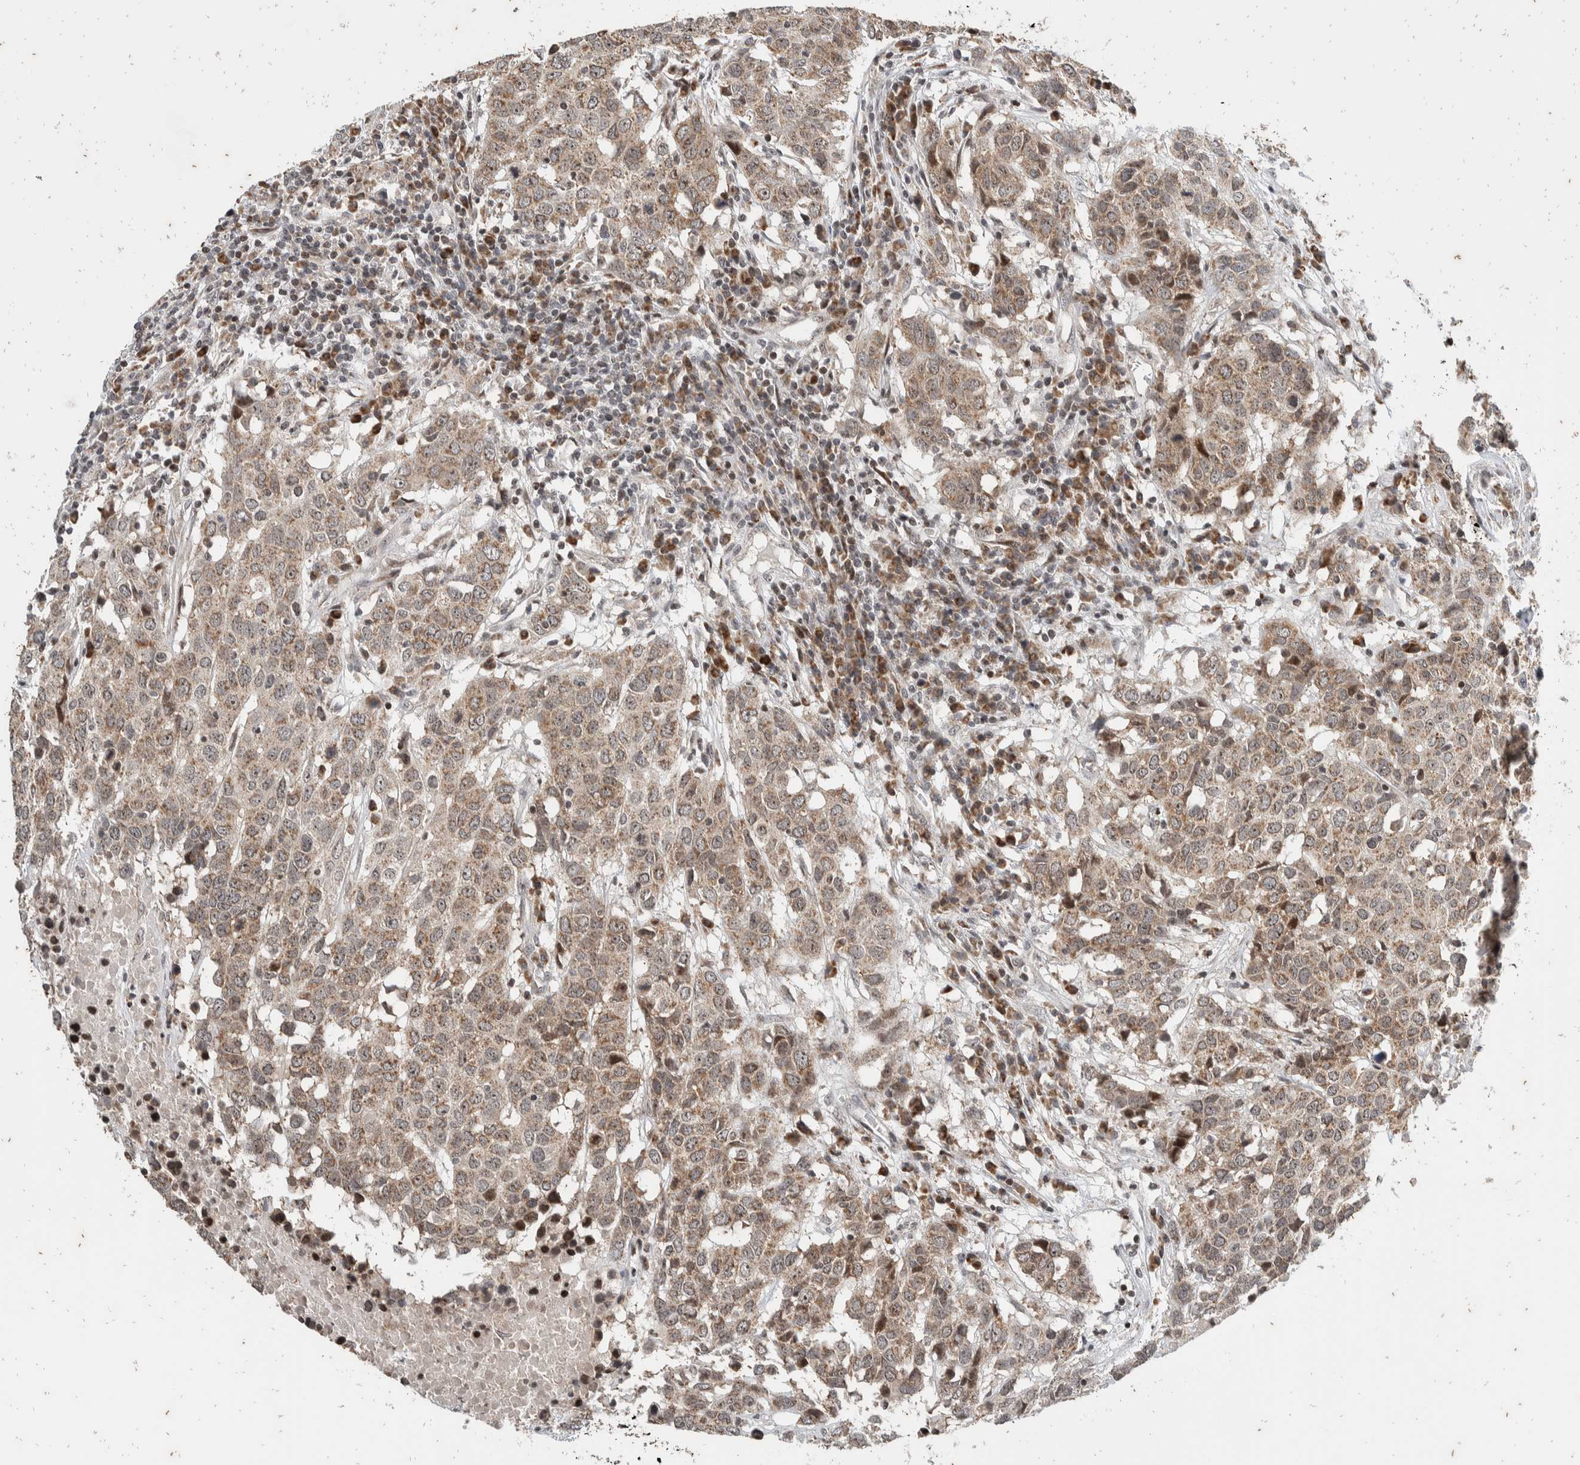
{"staining": {"intensity": "weak", "quantity": ">75%", "location": "cytoplasmic/membranous"}, "tissue": "head and neck cancer", "cell_type": "Tumor cells", "image_type": "cancer", "snomed": [{"axis": "morphology", "description": "Squamous cell carcinoma, NOS"}, {"axis": "topography", "description": "Head-Neck"}], "caption": "Brown immunohistochemical staining in squamous cell carcinoma (head and neck) demonstrates weak cytoplasmic/membranous staining in about >75% of tumor cells.", "gene": "ATXN7L1", "patient": {"sex": "male", "age": 66}}